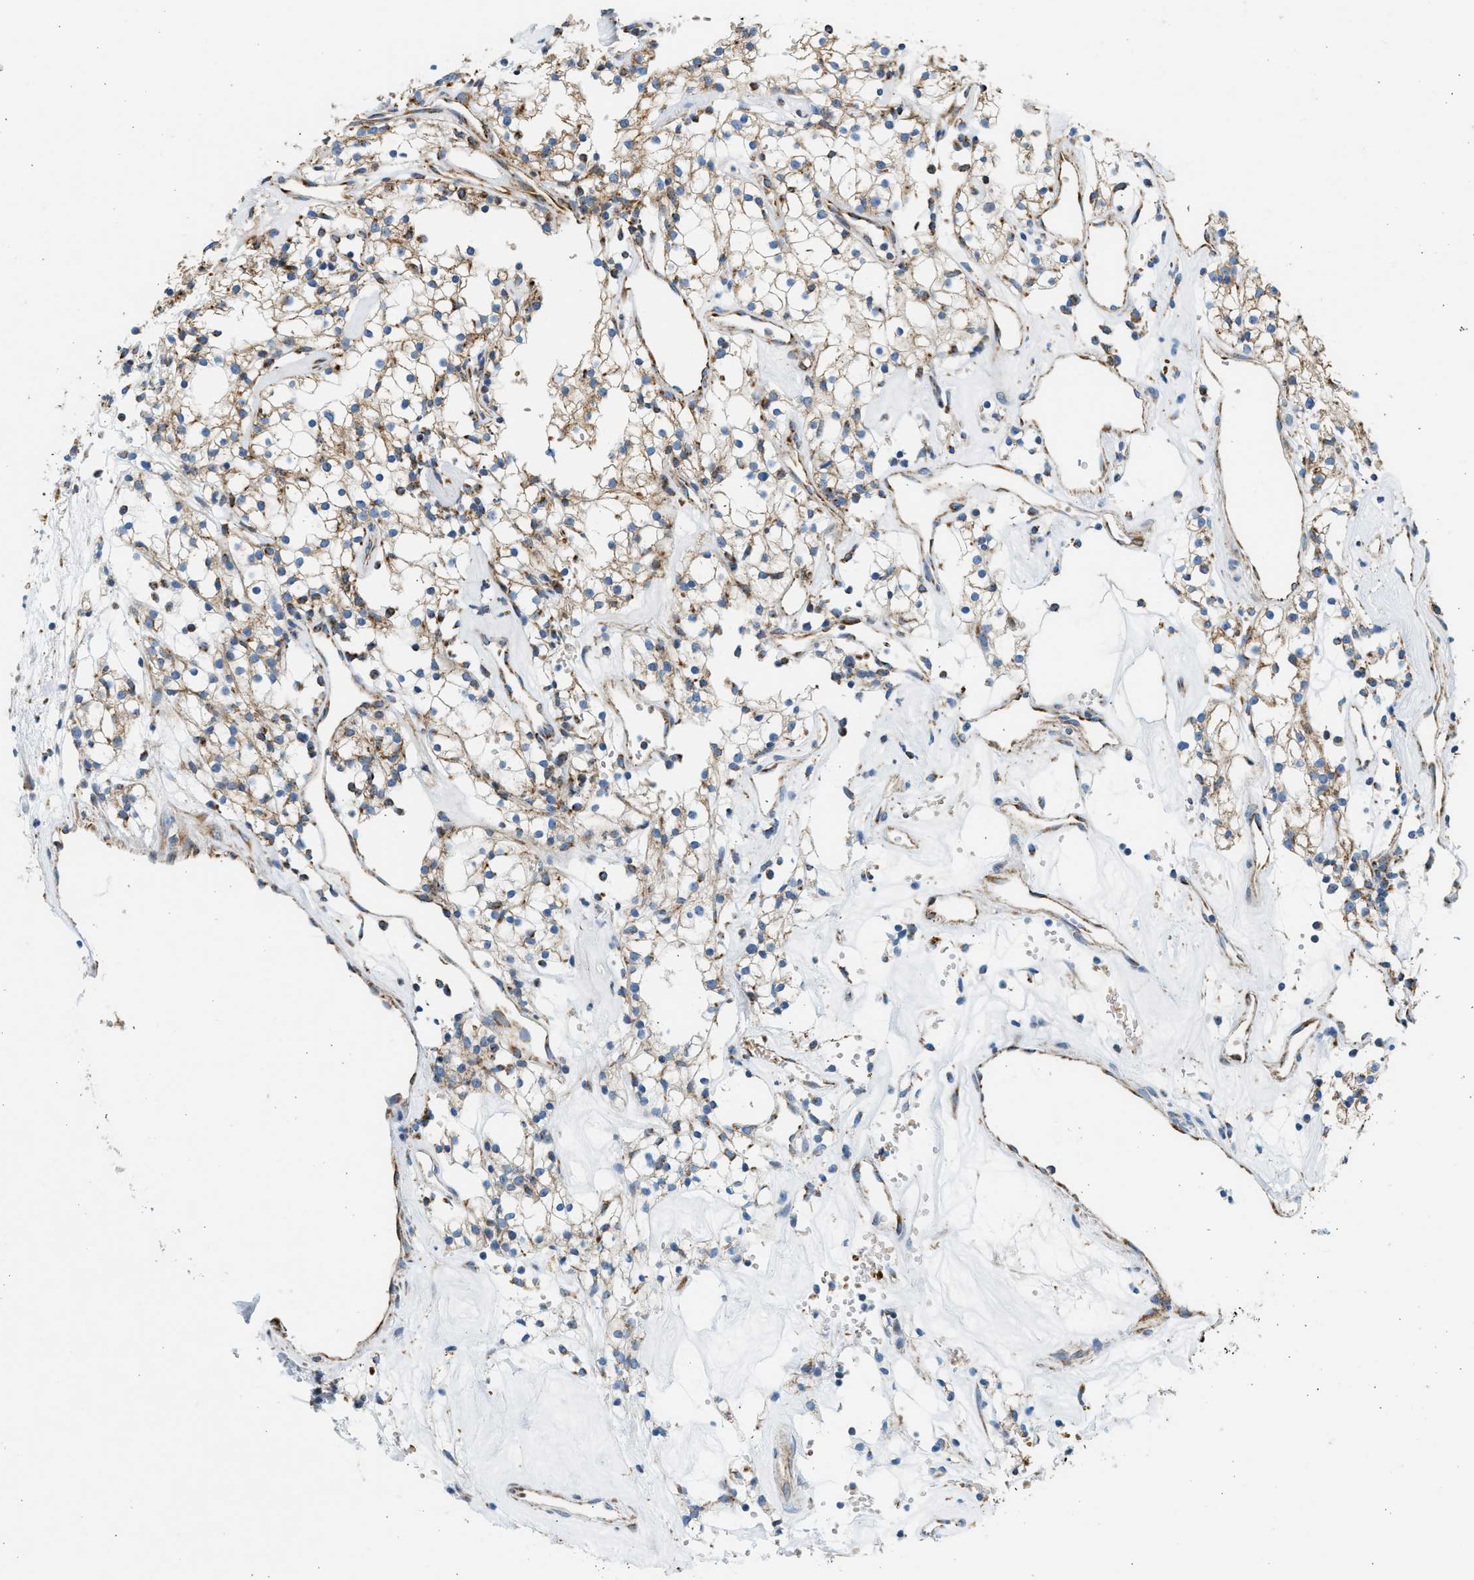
{"staining": {"intensity": "moderate", "quantity": ">75%", "location": "cytoplasmic/membranous"}, "tissue": "renal cancer", "cell_type": "Tumor cells", "image_type": "cancer", "snomed": [{"axis": "morphology", "description": "Adenocarcinoma, NOS"}, {"axis": "topography", "description": "Kidney"}], "caption": "DAB (3,3'-diaminobenzidine) immunohistochemical staining of renal adenocarcinoma shows moderate cytoplasmic/membranous protein positivity in approximately >75% of tumor cells.", "gene": "KCNMB3", "patient": {"sex": "male", "age": 59}}